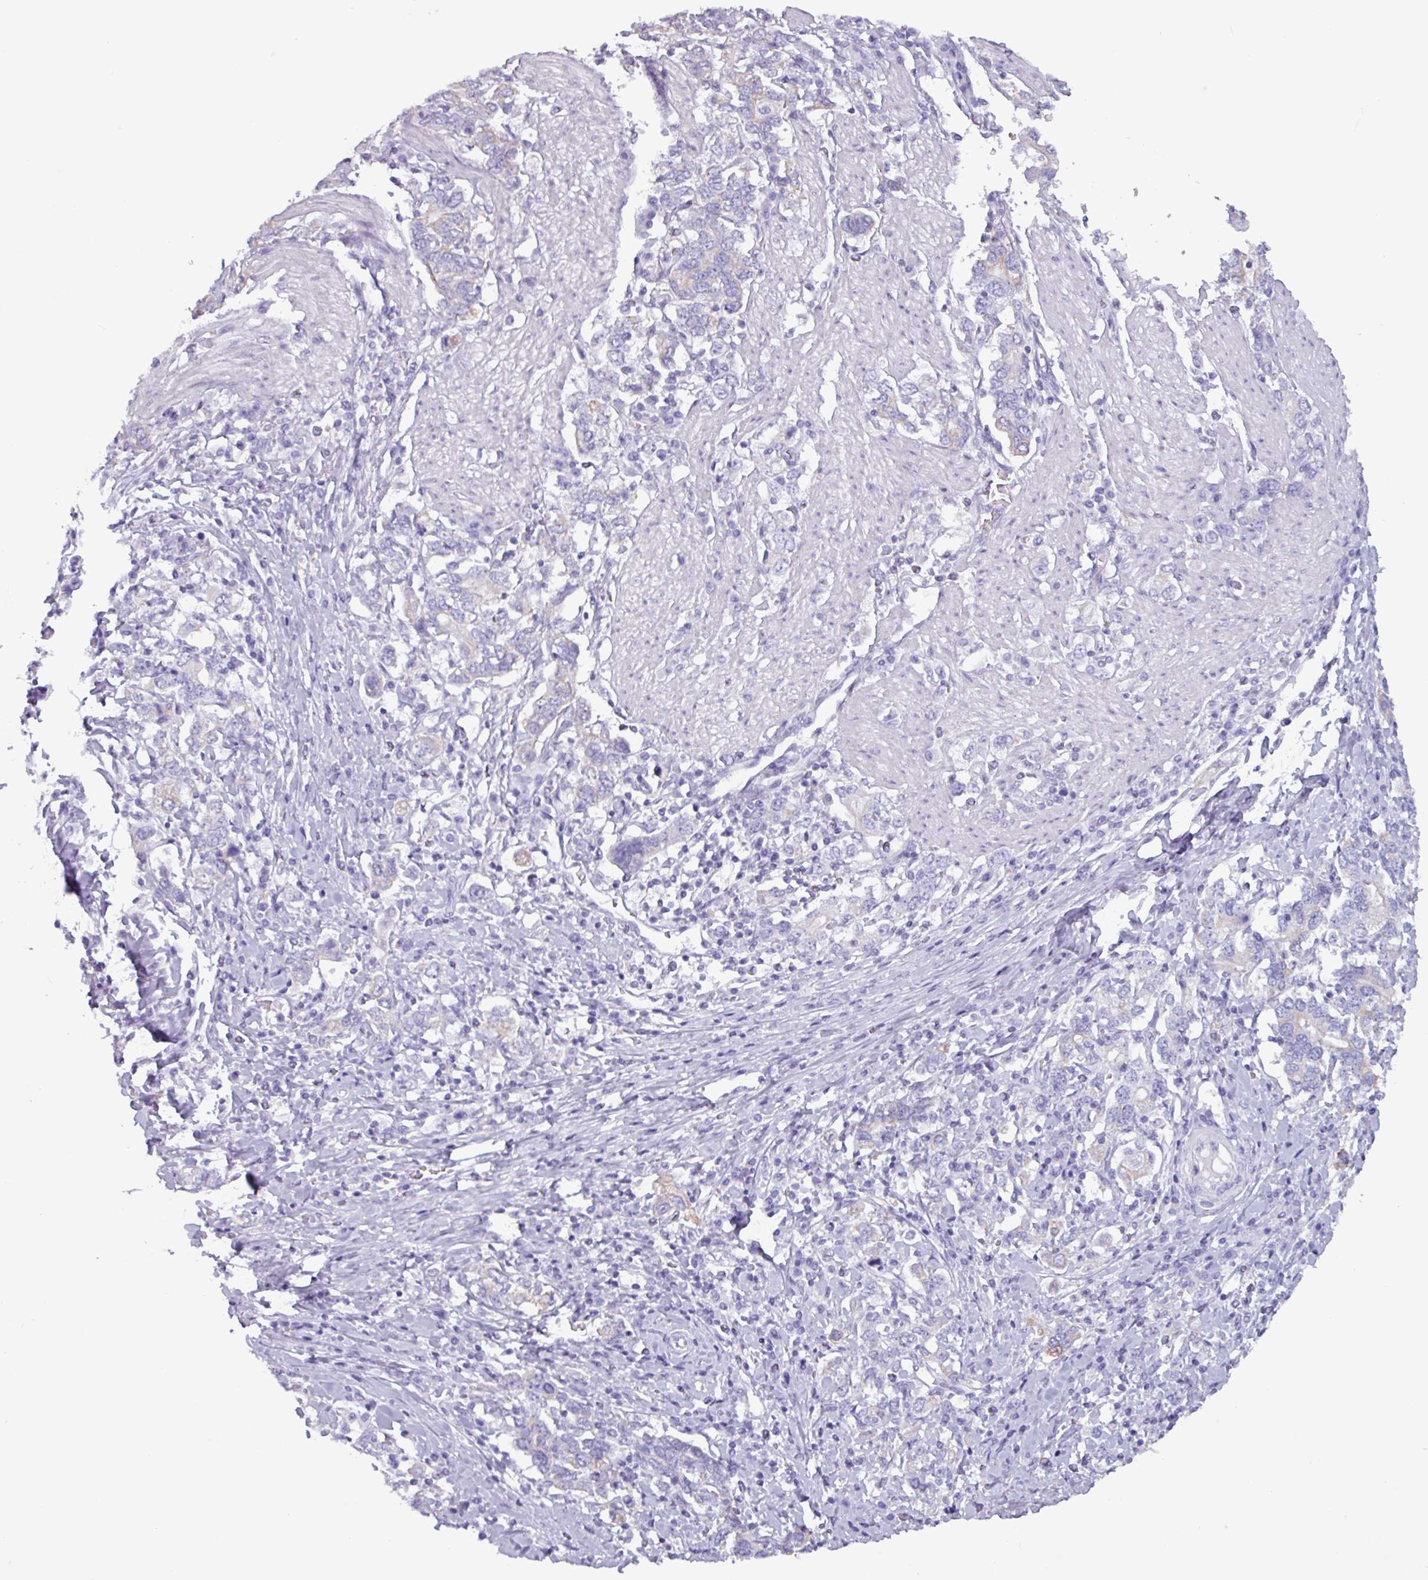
{"staining": {"intensity": "negative", "quantity": "none", "location": "none"}, "tissue": "stomach cancer", "cell_type": "Tumor cells", "image_type": "cancer", "snomed": [{"axis": "morphology", "description": "Adenocarcinoma, NOS"}, {"axis": "topography", "description": "Stomach, upper"}, {"axis": "topography", "description": "Stomach"}], "caption": "IHC image of neoplastic tissue: human adenocarcinoma (stomach) stained with DAB (3,3'-diaminobenzidine) displays no significant protein expression in tumor cells. (DAB (3,3'-diaminobenzidine) IHC, high magnification).", "gene": "CAMK1", "patient": {"sex": "male", "age": 62}}